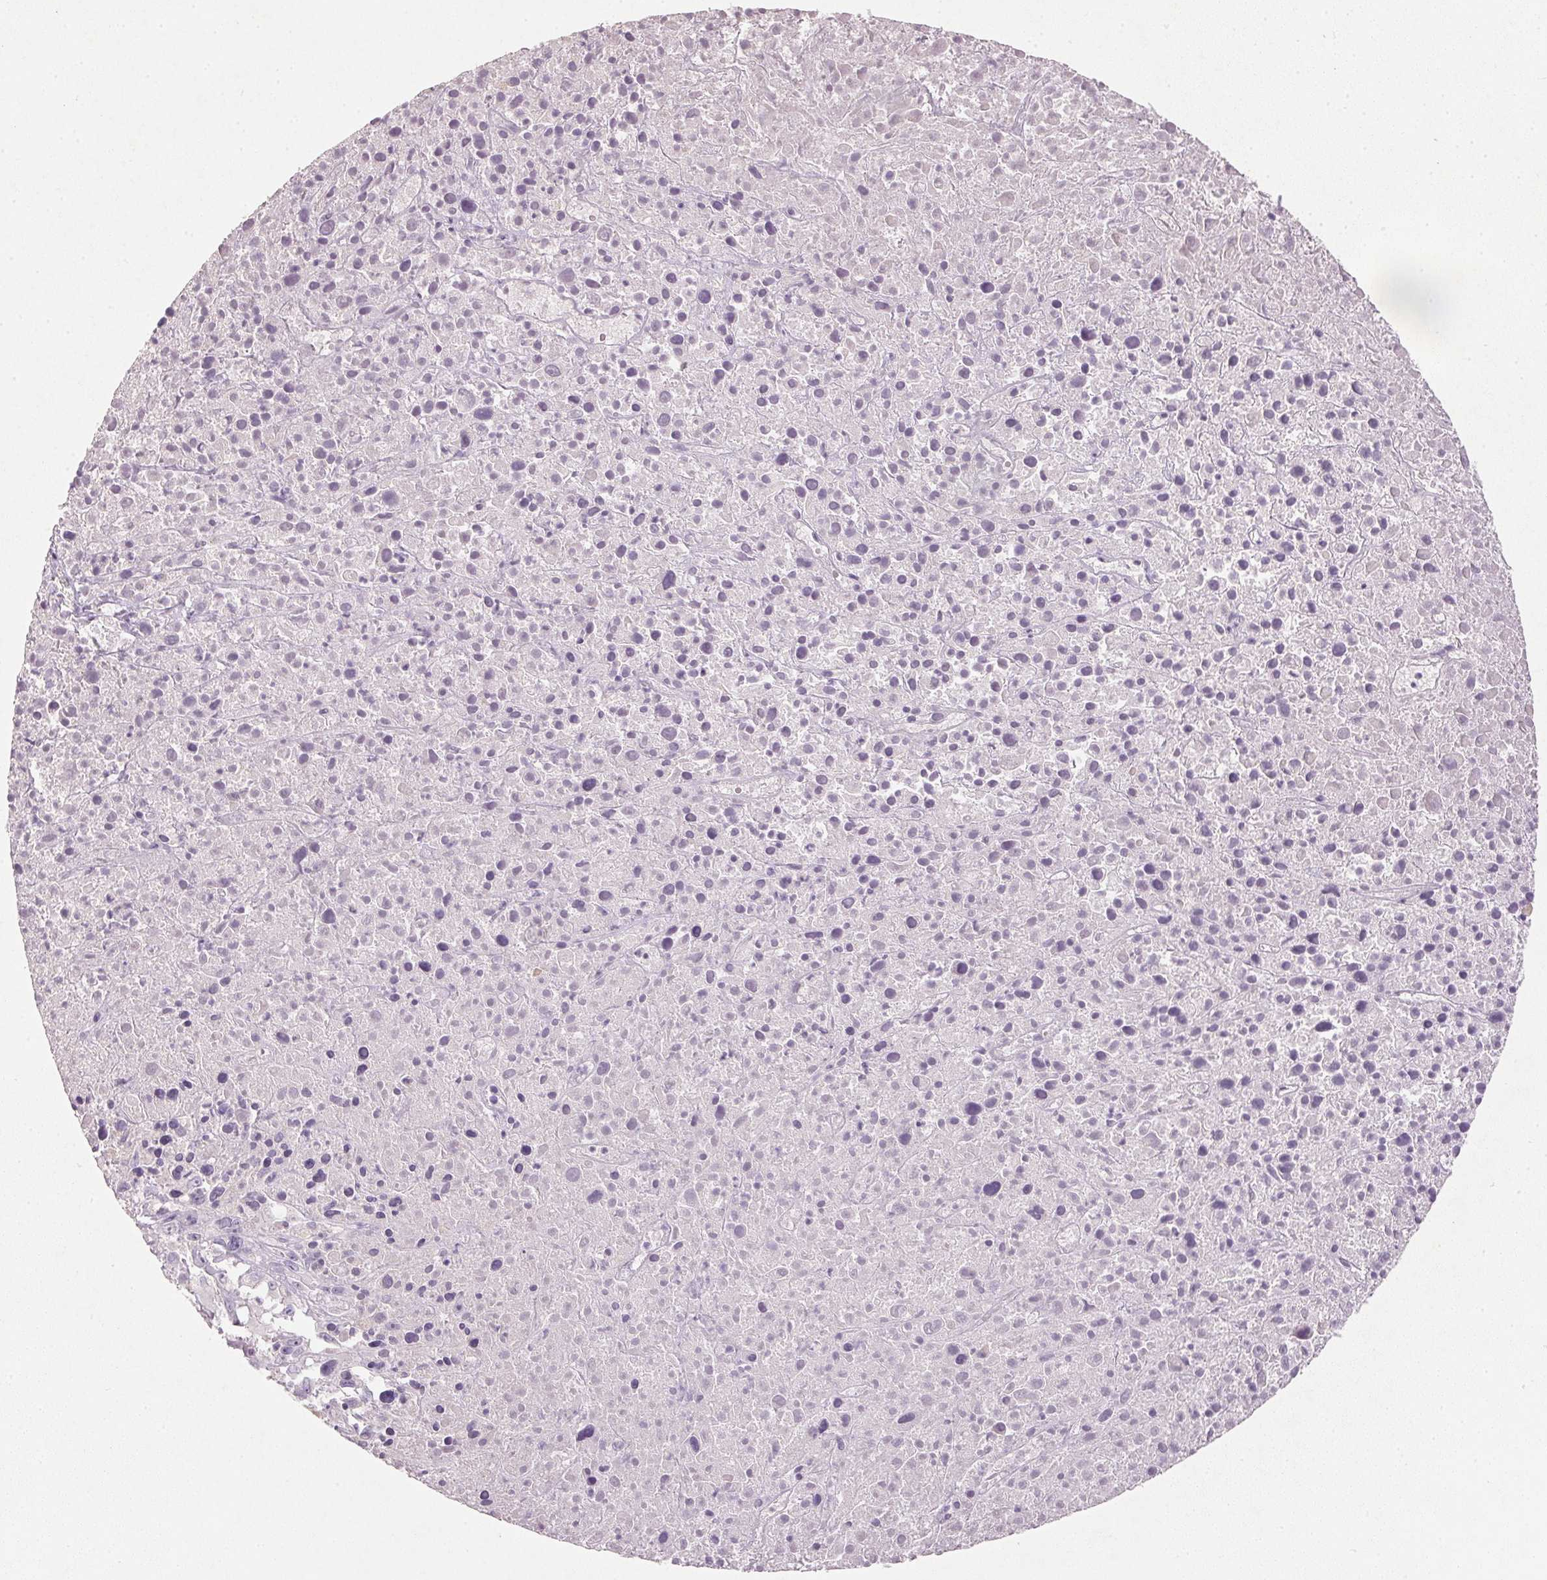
{"staining": {"intensity": "negative", "quantity": "none", "location": "none"}, "tissue": "melanoma", "cell_type": "Tumor cells", "image_type": "cancer", "snomed": [{"axis": "morphology", "description": "Malignant melanoma, Metastatic site"}, {"axis": "topography", "description": "Soft tissue"}], "caption": "Protein analysis of malignant melanoma (metastatic site) displays no significant expression in tumor cells. (Brightfield microscopy of DAB immunohistochemistry (IHC) at high magnification).", "gene": "HSD17B1", "patient": {"sex": "male", "age": 50}}